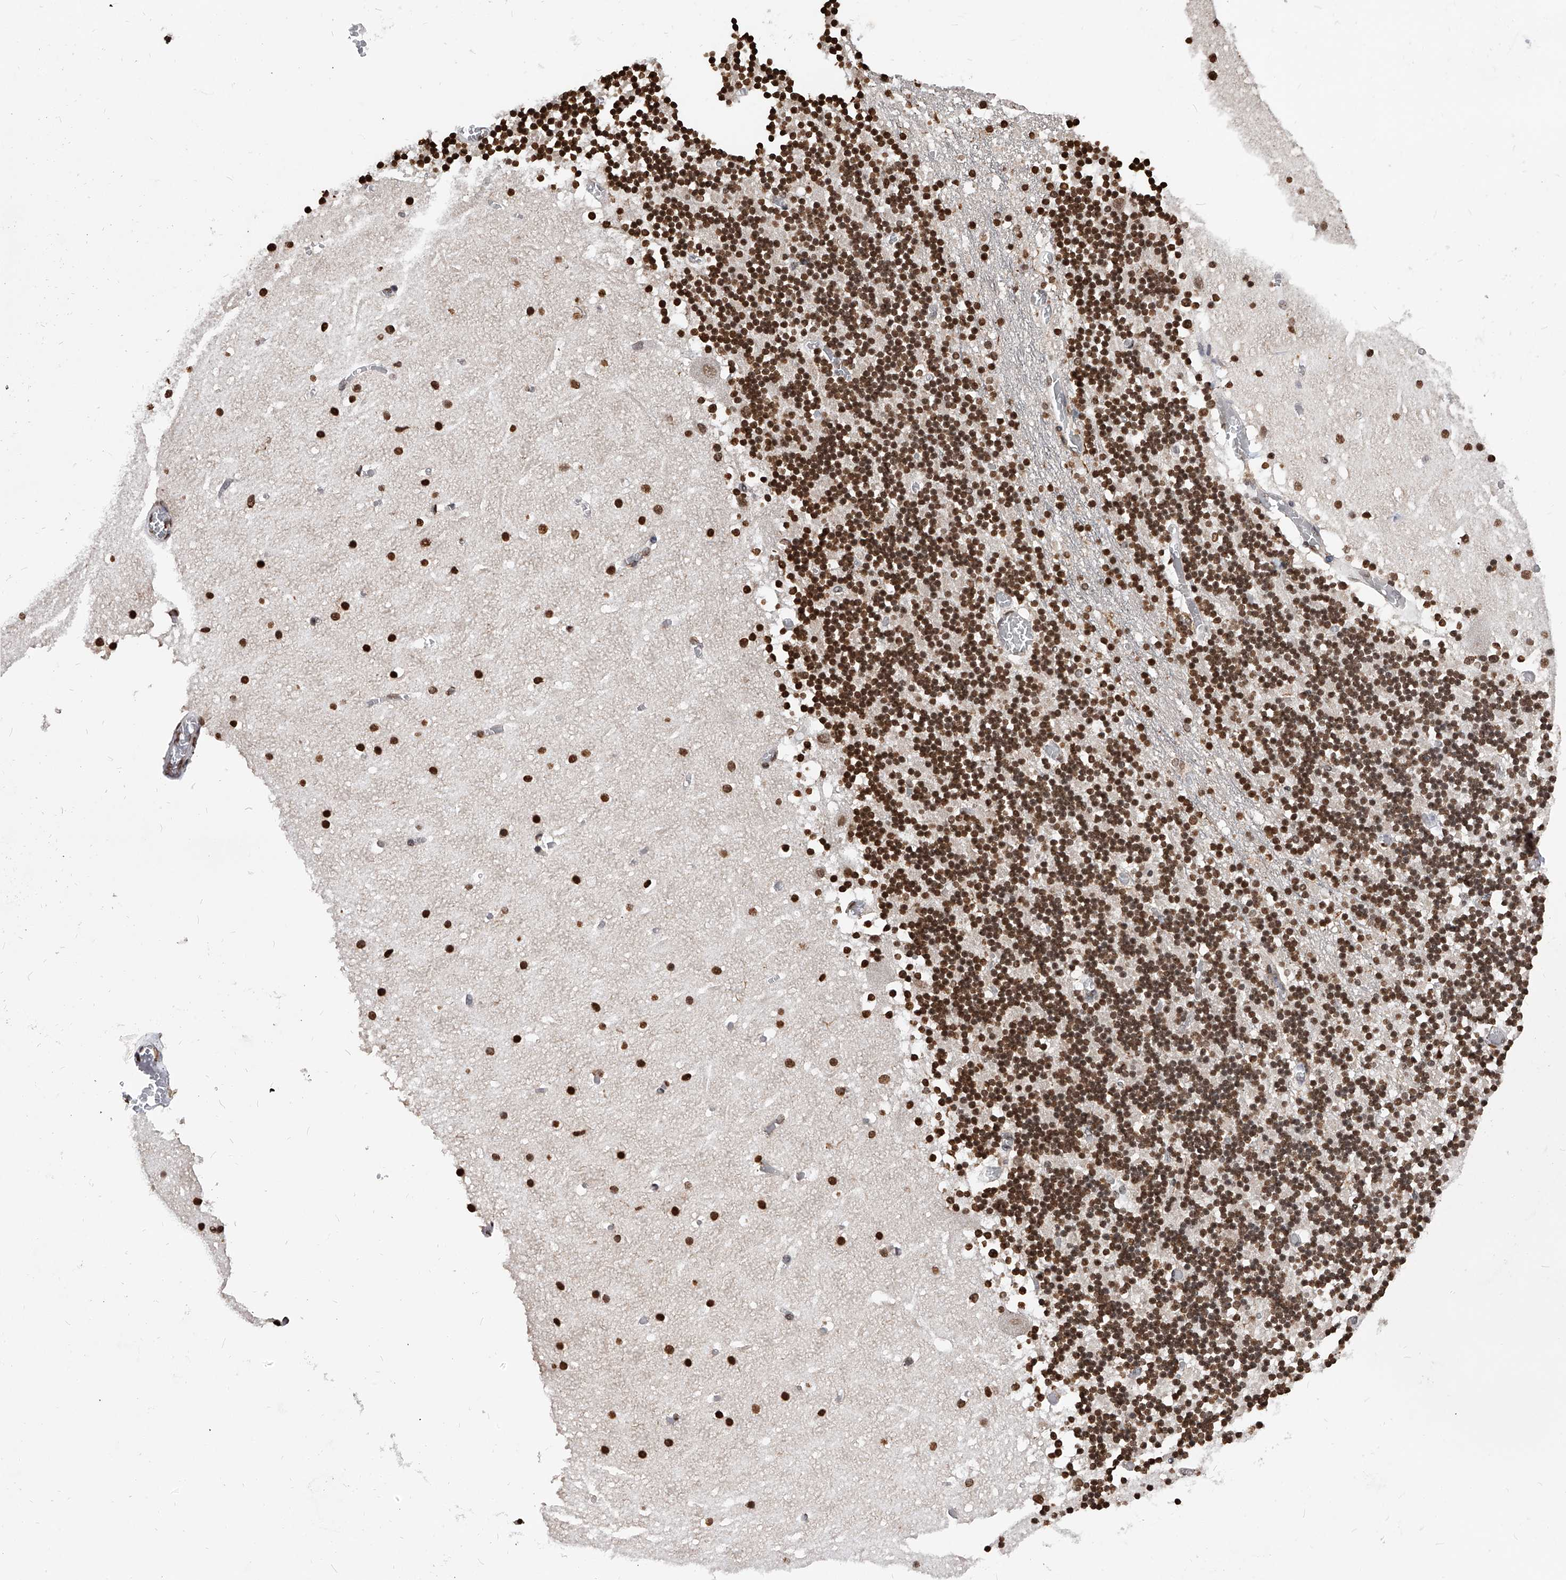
{"staining": {"intensity": "moderate", "quantity": ">75%", "location": "nuclear"}, "tissue": "cerebellum", "cell_type": "Cells in granular layer", "image_type": "normal", "snomed": [{"axis": "morphology", "description": "Normal tissue, NOS"}, {"axis": "topography", "description": "Cerebellum"}], "caption": "This histopathology image shows immunohistochemistry staining of benign human cerebellum, with medium moderate nuclear positivity in approximately >75% of cells in granular layer.", "gene": "CFAP410", "patient": {"sex": "female", "age": 28}}